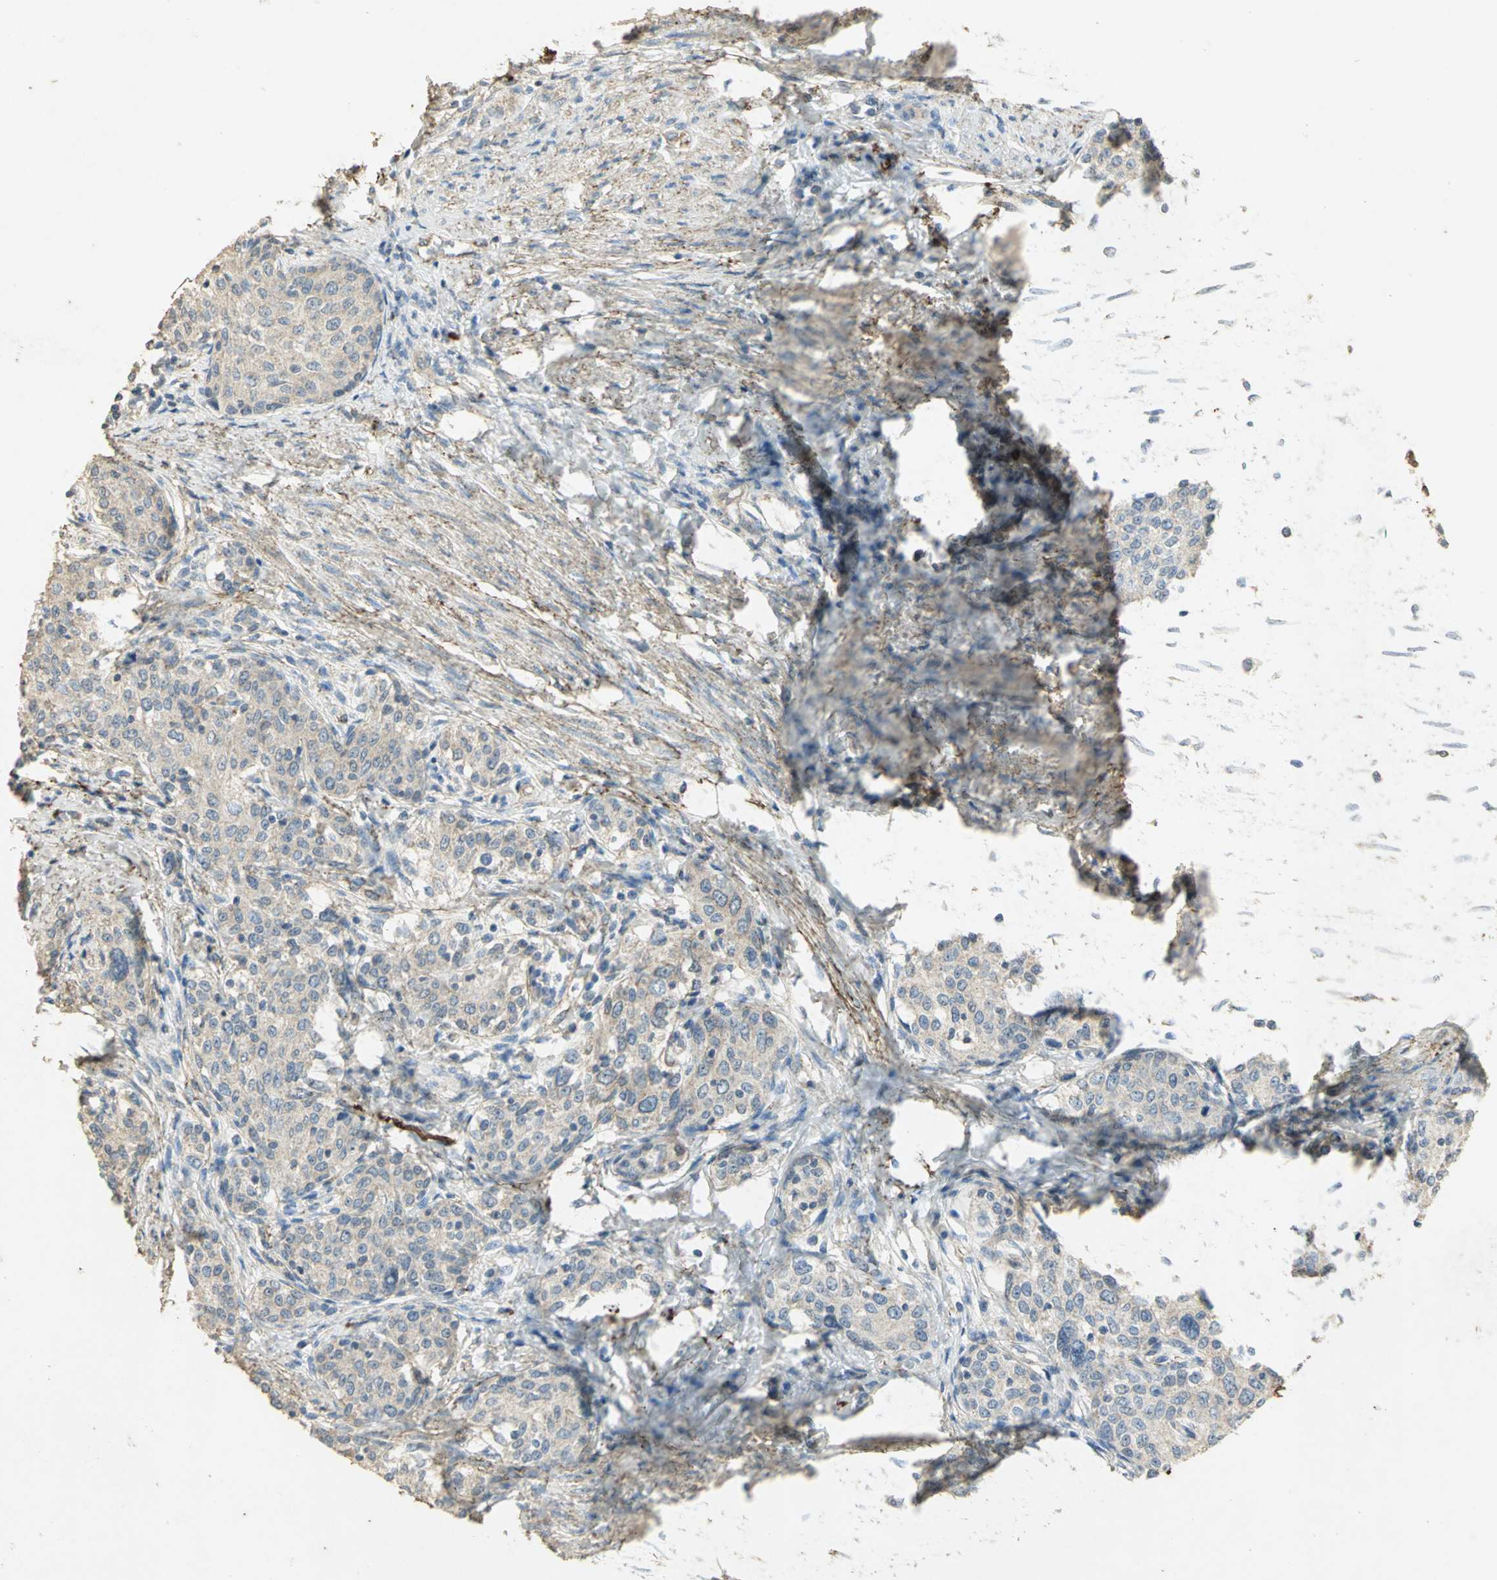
{"staining": {"intensity": "weak", "quantity": "25%-75%", "location": "cytoplasmic/membranous"}, "tissue": "cervical cancer", "cell_type": "Tumor cells", "image_type": "cancer", "snomed": [{"axis": "morphology", "description": "Squamous cell carcinoma, NOS"}, {"axis": "morphology", "description": "Adenocarcinoma, NOS"}, {"axis": "topography", "description": "Cervix"}], "caption": "Immunohistochemical staining of human adenocarcinoma (cervical) displays low levels of weak cytoplasmic/membranous protein positivity in approximately 25%-75% of tumor cells.", "gene": "ASB9", "patient": {"sex": "female", "age": 52}}